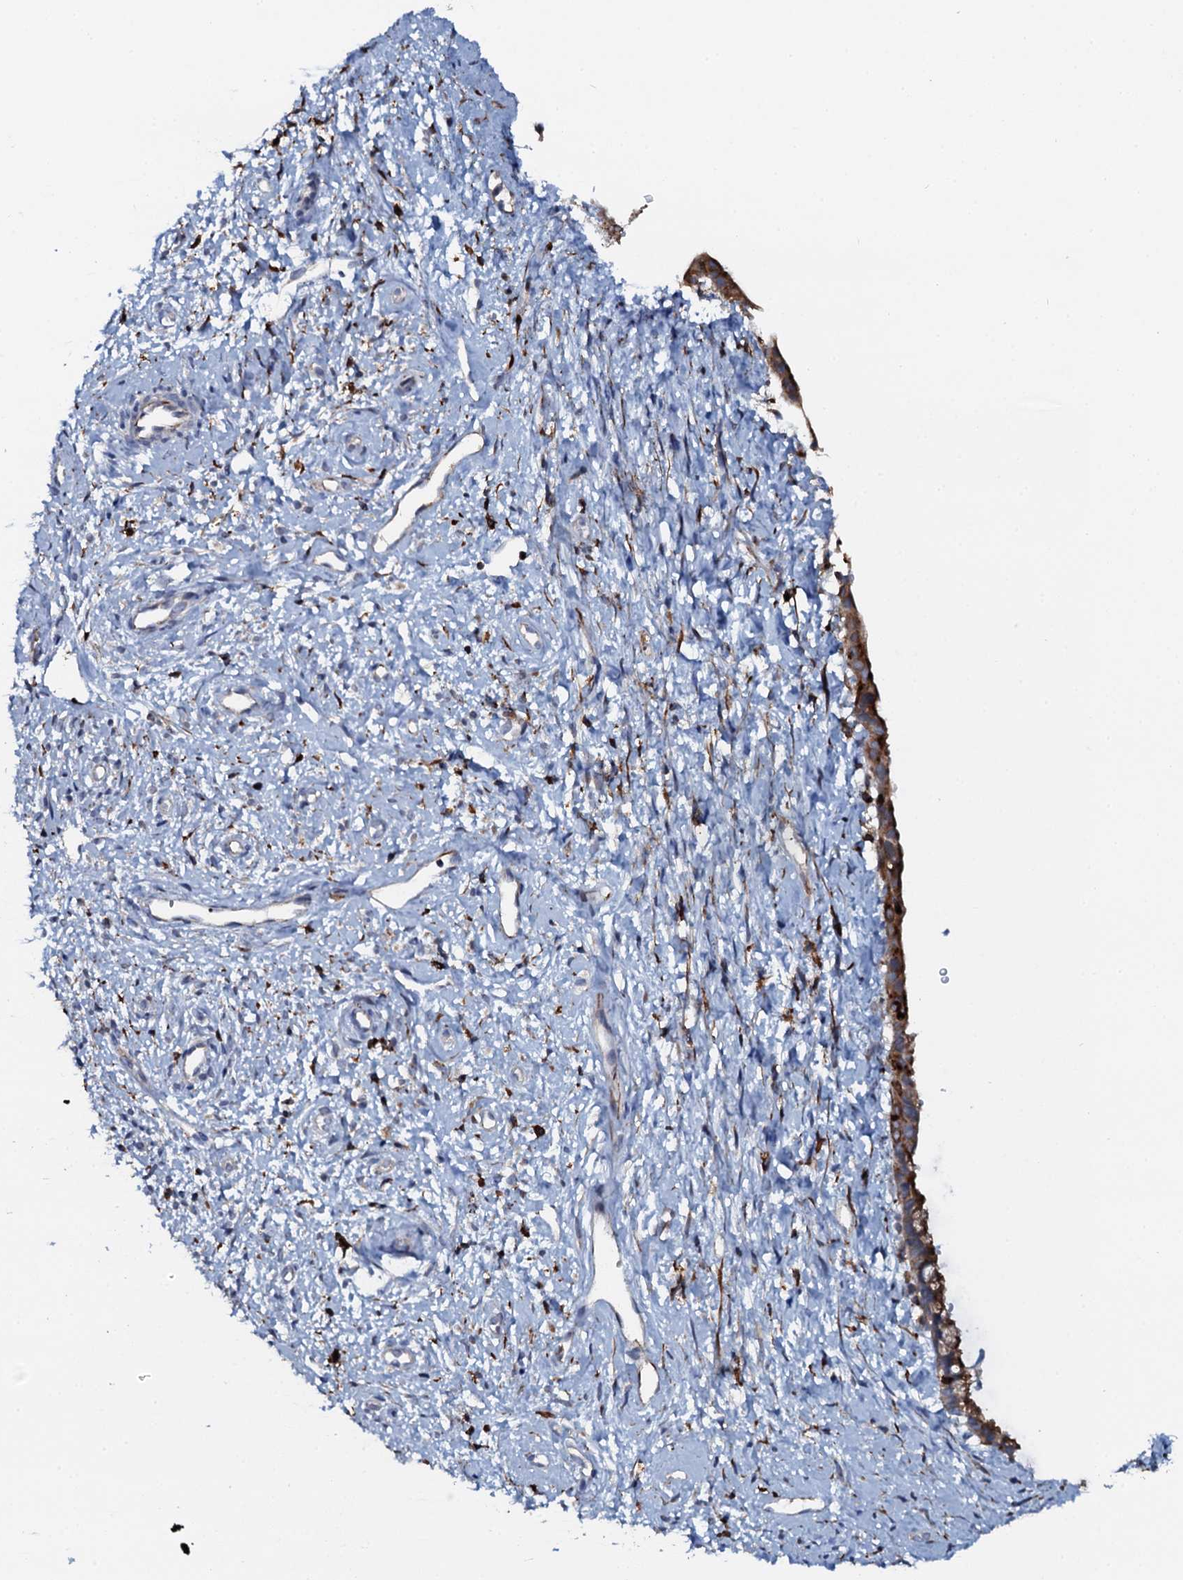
{"staining": {"intensity": "strong", "quantity": ">75%", "location": "cytoplasmic/membranous"}, "tissue": "cervix", "cell_type": "Glandular cells", "image_type": "normal", "snomed": [{"axis": "morphology", "description": "Normal tissue, NOS"}, {"axis": "topography", "description": "Cervix"}], "caption": "Benign cervix reveals strong cytoplasmic/membranous expression in approximately >75% of glandular cells, visualized by immunohistochemistry.", "gene": "VAMP8", "patient": {"sex": "female", "age": 57}}